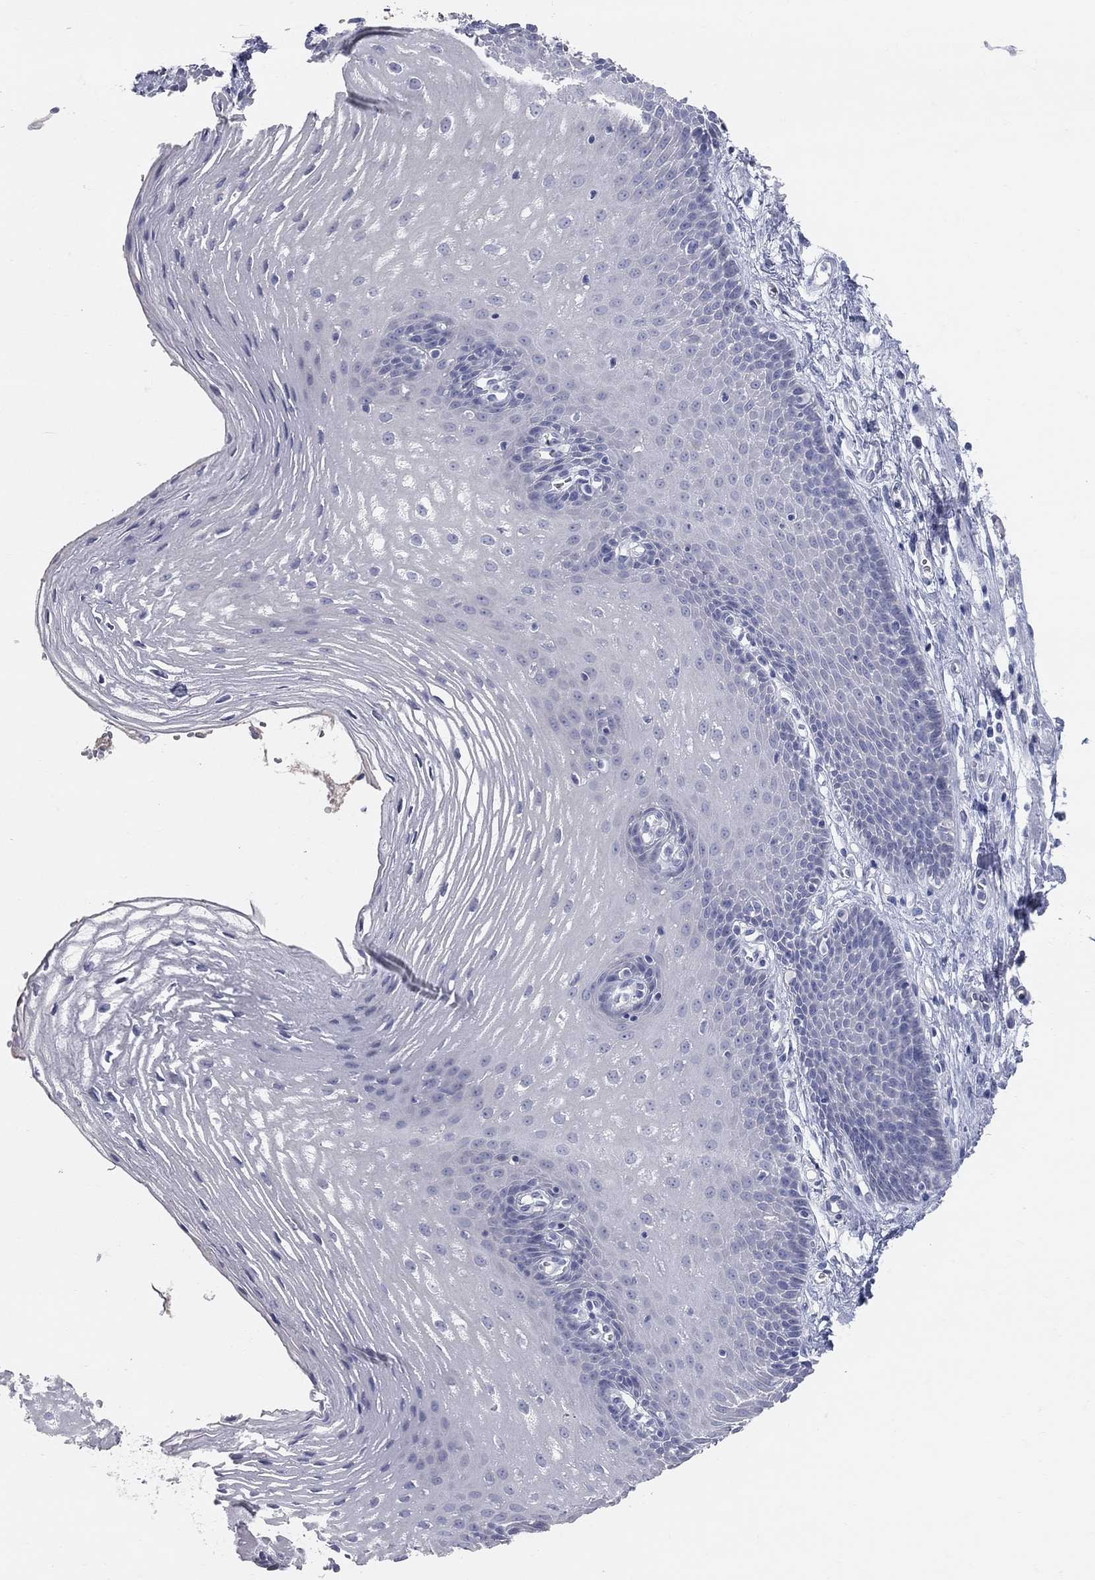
{"staining": {"intensity": "negative", "quantity": "none", "location": "none"}, "tissue": "esophagus", "cell_type": "Squamous epithelial cells", "image_type": "normal", "snomed": [{"axis": "morphology", "description": "Normal tissue, NOS"}, {"axis": "topography", "description": "Esophagus"}], "caption": "An immunohistochemistry (IHC) histopathology image of unremarkable esophagus is shown. There is no staining in squamous epithelial cells of esophagus.", "gene": "AOX1", "patient": {"sex": "male", "age": 72}}